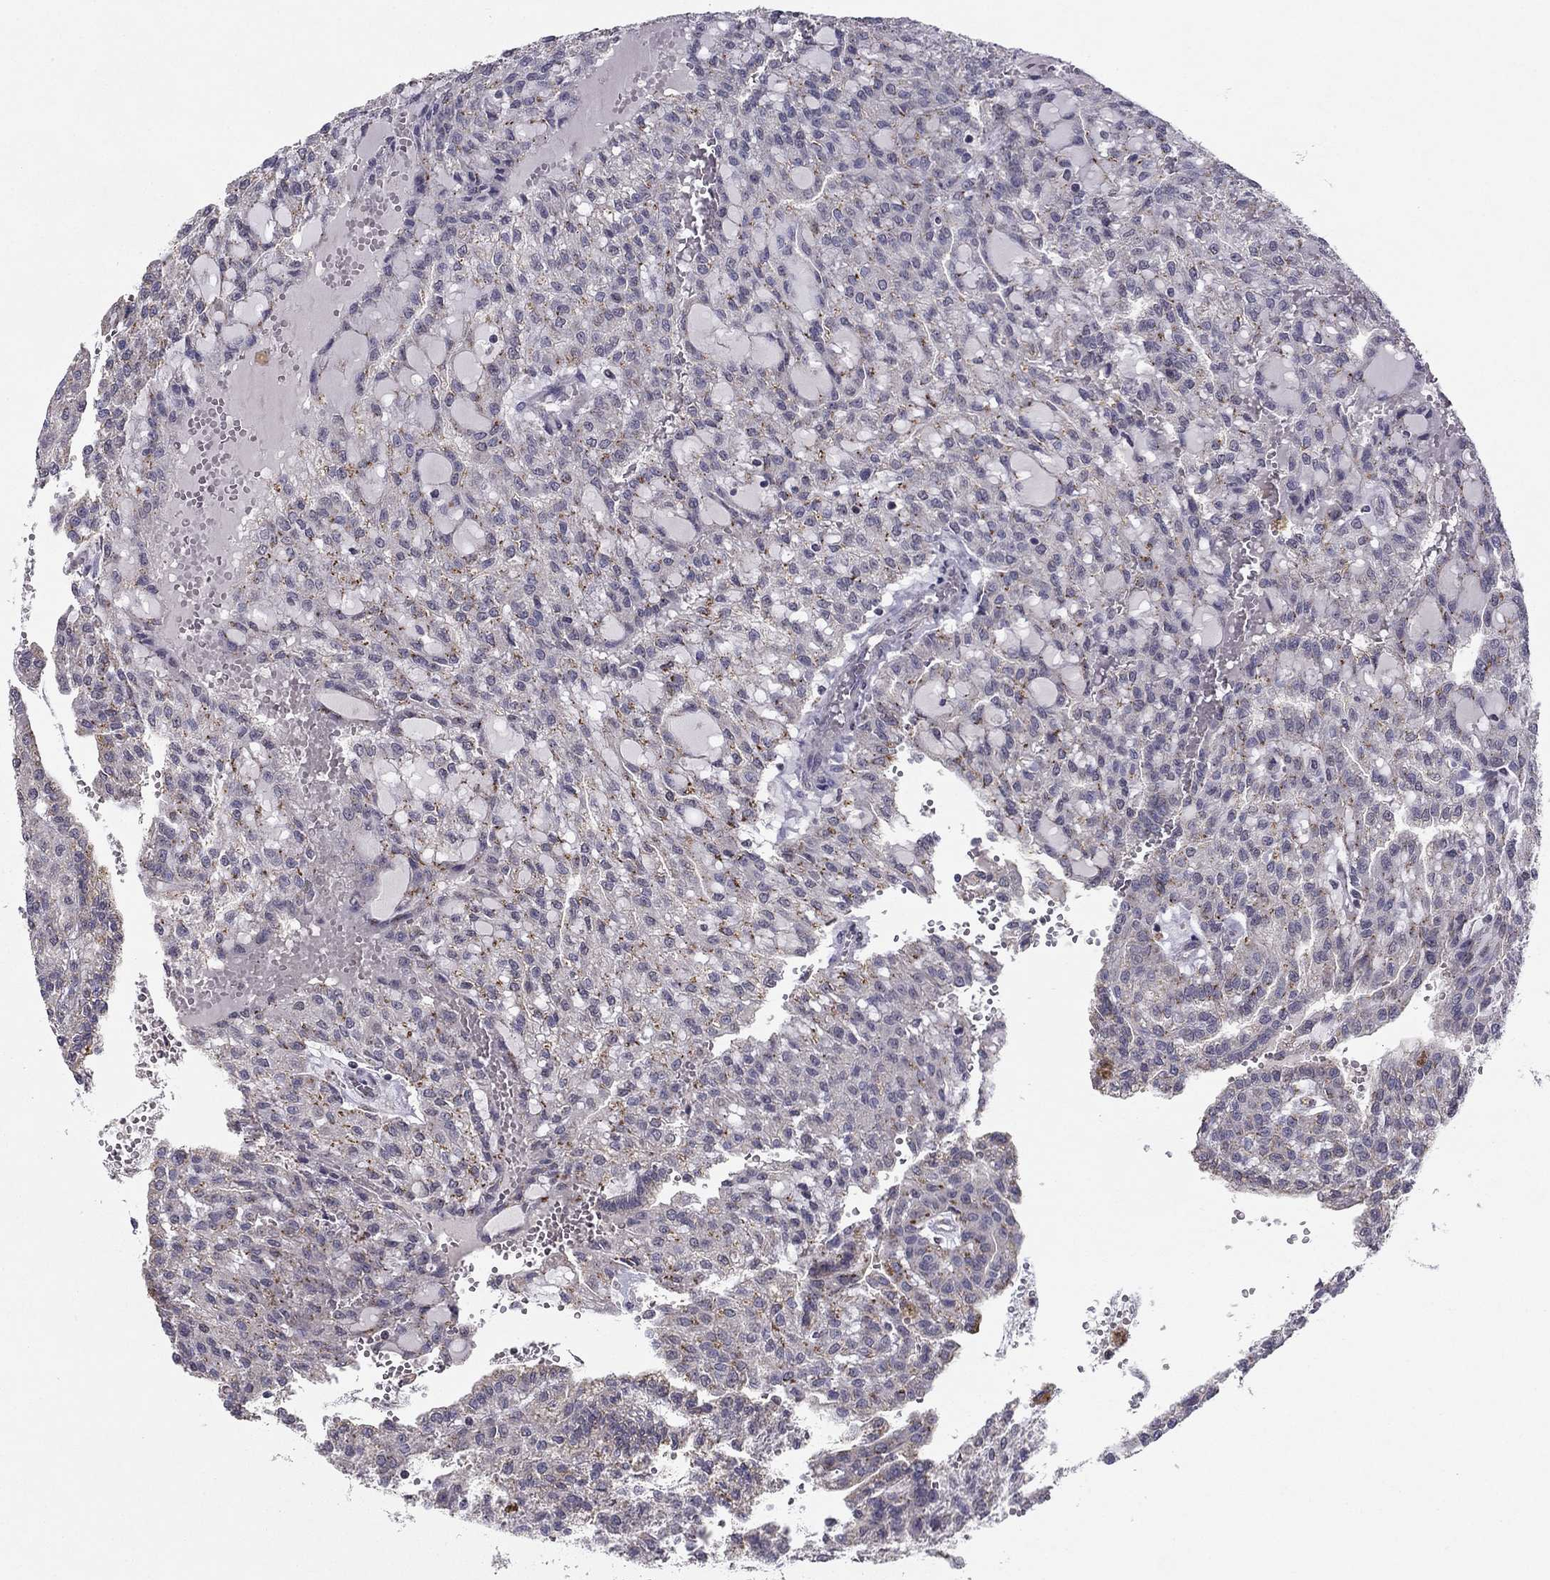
{"staining": {"intensity": "negative", "quantity": "none", "location": "none"}, "tissue": "renal cancer", "cell_type": "Tumor cells", "image_type": "cancer", "snomed": [{"axis": "morphology", "description": "Adenocarcinoma, NOS"}, {"axis": "topography", "description": "Kidney"}], "caption": "Protein analysis of renal adenocarcinoma demonstrates no significant expression in tumor cells.", "gene": "HCN1", "patient": {"sex": "male", "age": 63}}